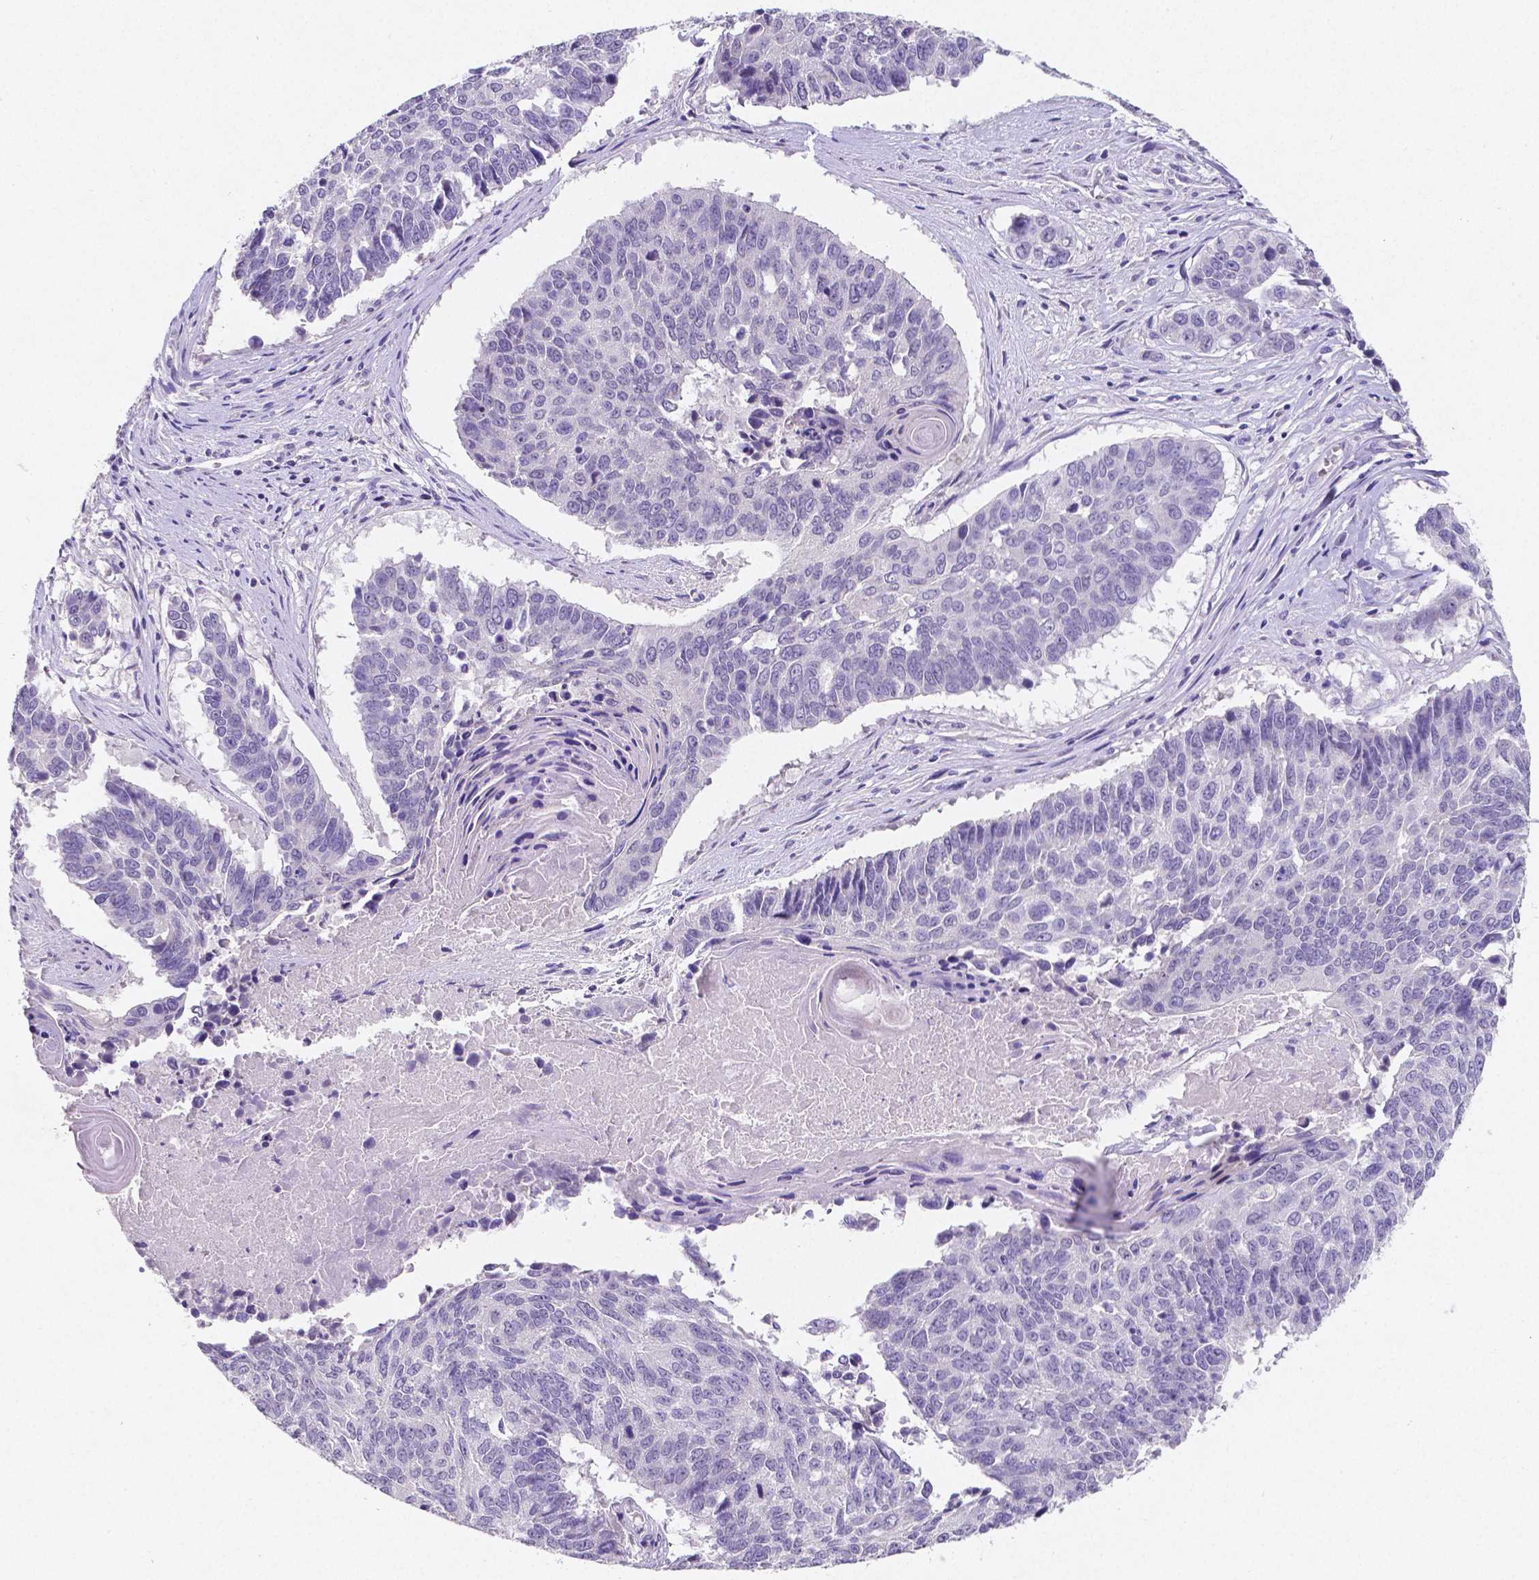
{"staining": {"intensity": "negative", "quantity": "none", "location": "none"}, "tissue": "lung cancer", "cell_type": "Tumor cells", "image_type": "cancer", "snomed": [{"axis": "morphology", "description": "Squamous cell carcinoma, NOS"}, {"axis": "topography", "description": "Lung"}], "caption": "The histopathology image shows no staining of tumor cells in lung squamous cell carcinoma.", "gene": "SATB2", "patient": {"sex": "male", "age": 73}}